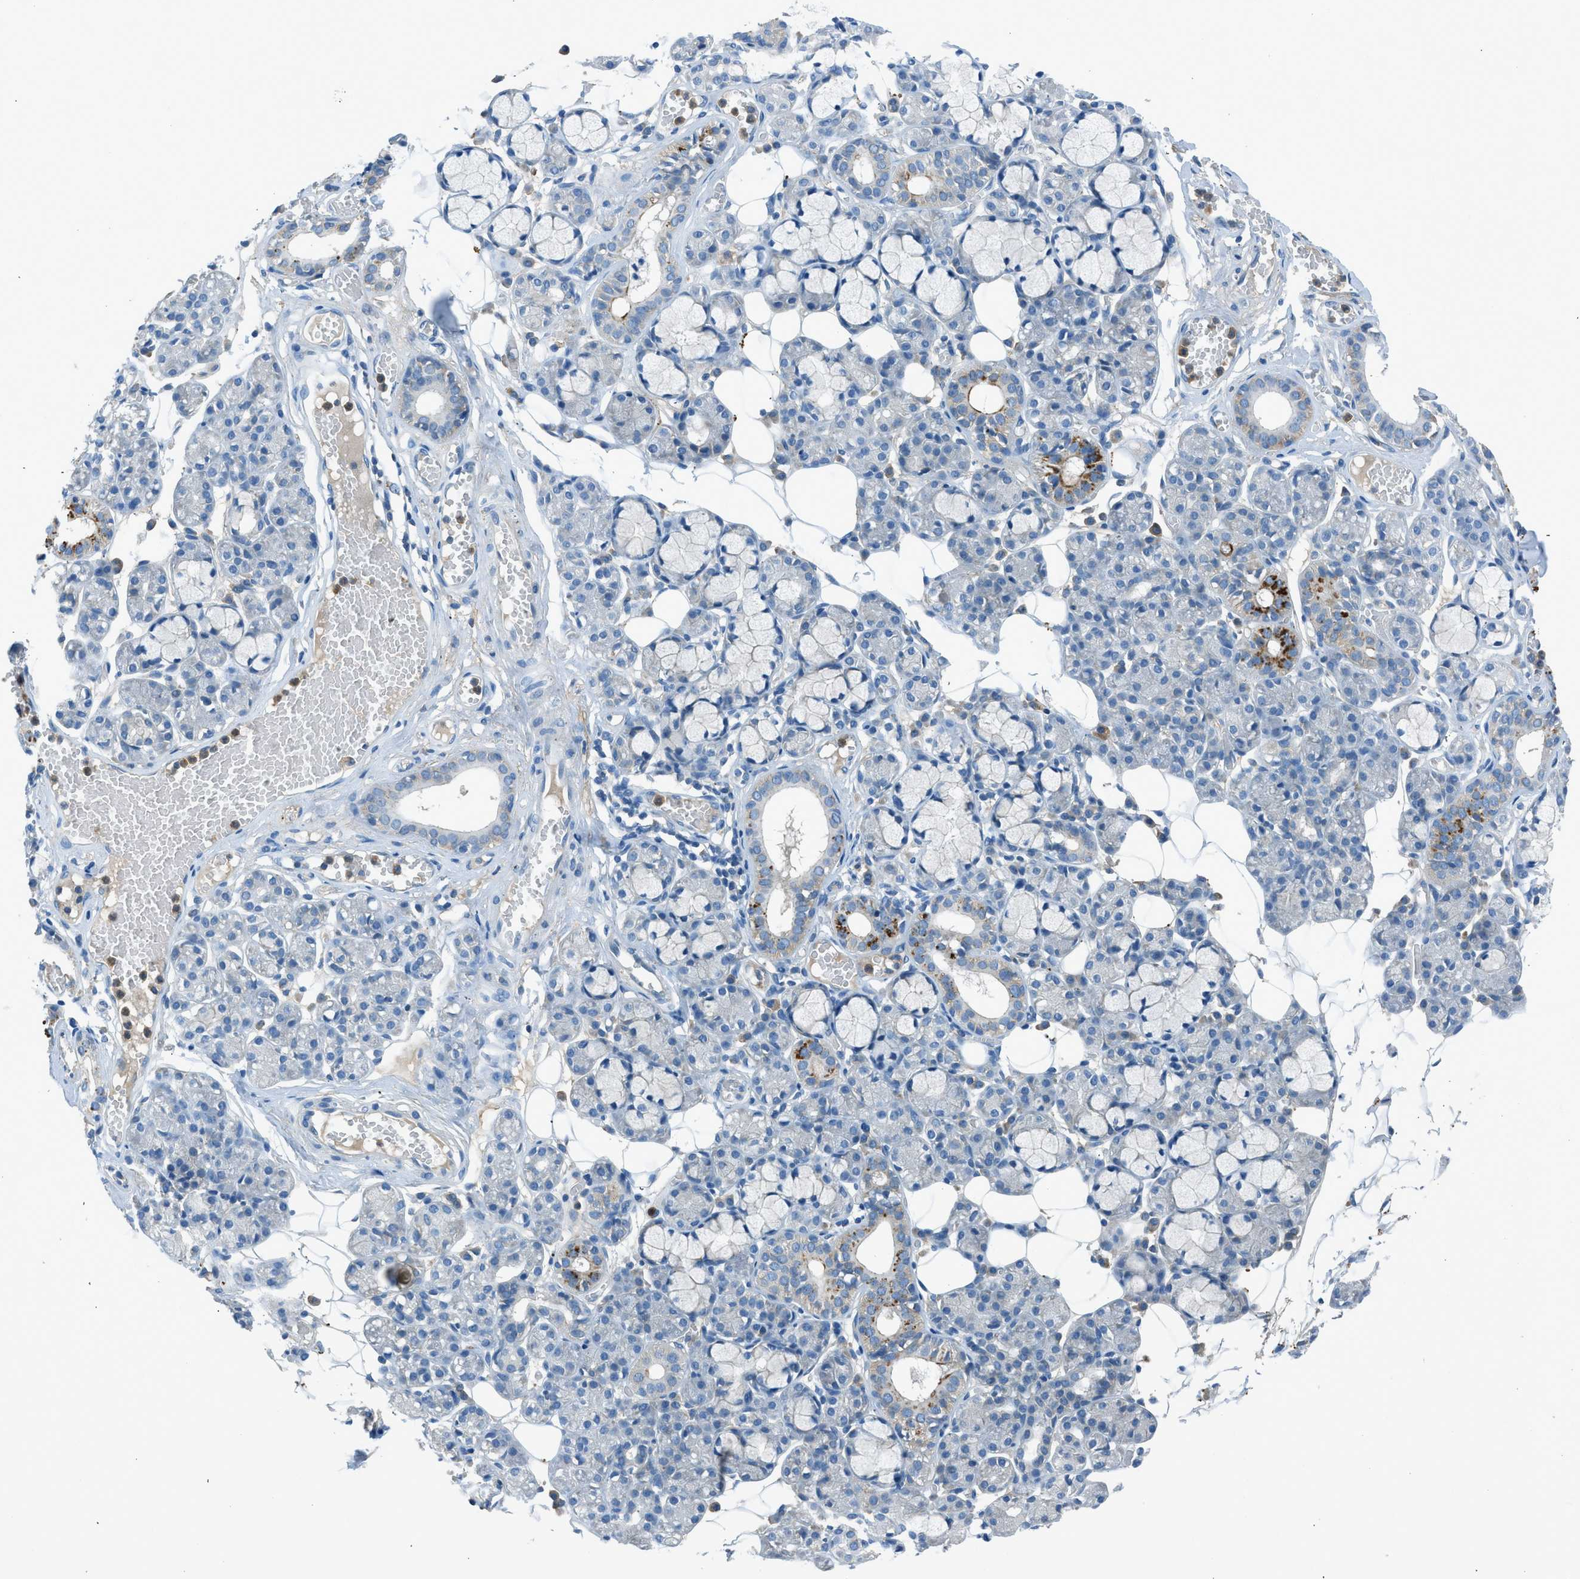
{"staining": {"intensity": "strong", "quantity": "<25%", "location": "cytoplasmic/membranous"}, "tissue": "salivary gland", "cell_type": "Glandular cells", "image_type": "normal", "snomed": [{"axis": "morphology", "description": "Normal tissue, NOS"}, {"axis": "topography", "description": "Salivary gland"}], "caption": "Immunohistochemical staining of benign human salivary gland shows medium levels of strong cytoplasmic/membranous staining in about <25% of glandular cells.", "gene": "BMP1", "patient": {"sex": "male", "age": 63}}